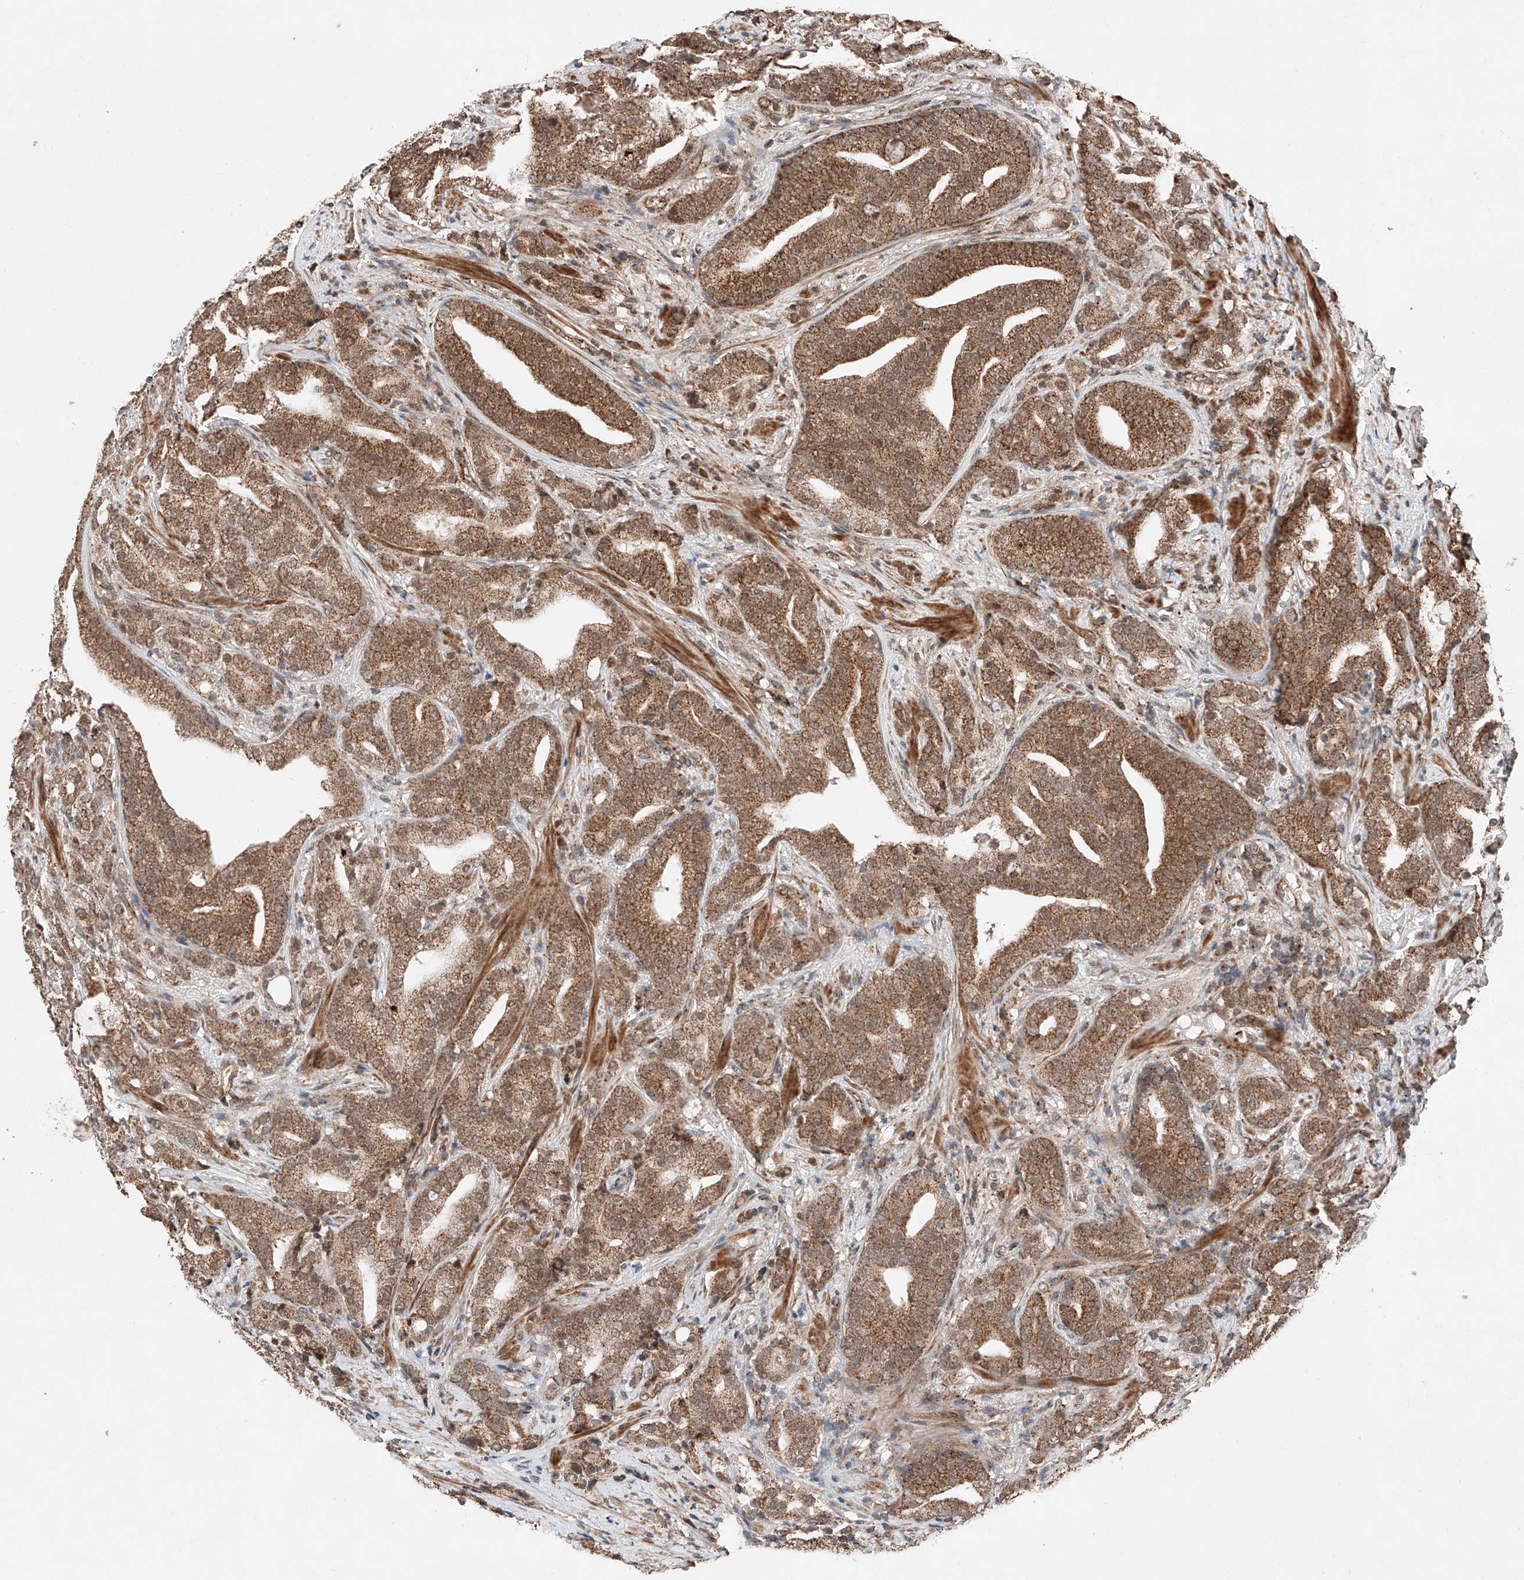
{"staining": {"intensity": "moderate", "quantity": ">75%", "location": "cytoplasmic/membranous"}, "tissue": "prostate cancer", "cell_type": "Tumor cells", "image_type": "cancer", "snomed": [{"axis": "morphology", "description": "Adenocarcinoma, High grade"}, {"axis": "topography", "description": "Prostate"}], "caption": "Protein expression analysis of prostate cancer (high-grade adenocarcinoma) shows moderate cytoplasmic/membranous staining in approximately >75% of tumor cells.", "gene": "ZSCAN29", "patient": {"sex": "male", "age": 57}}